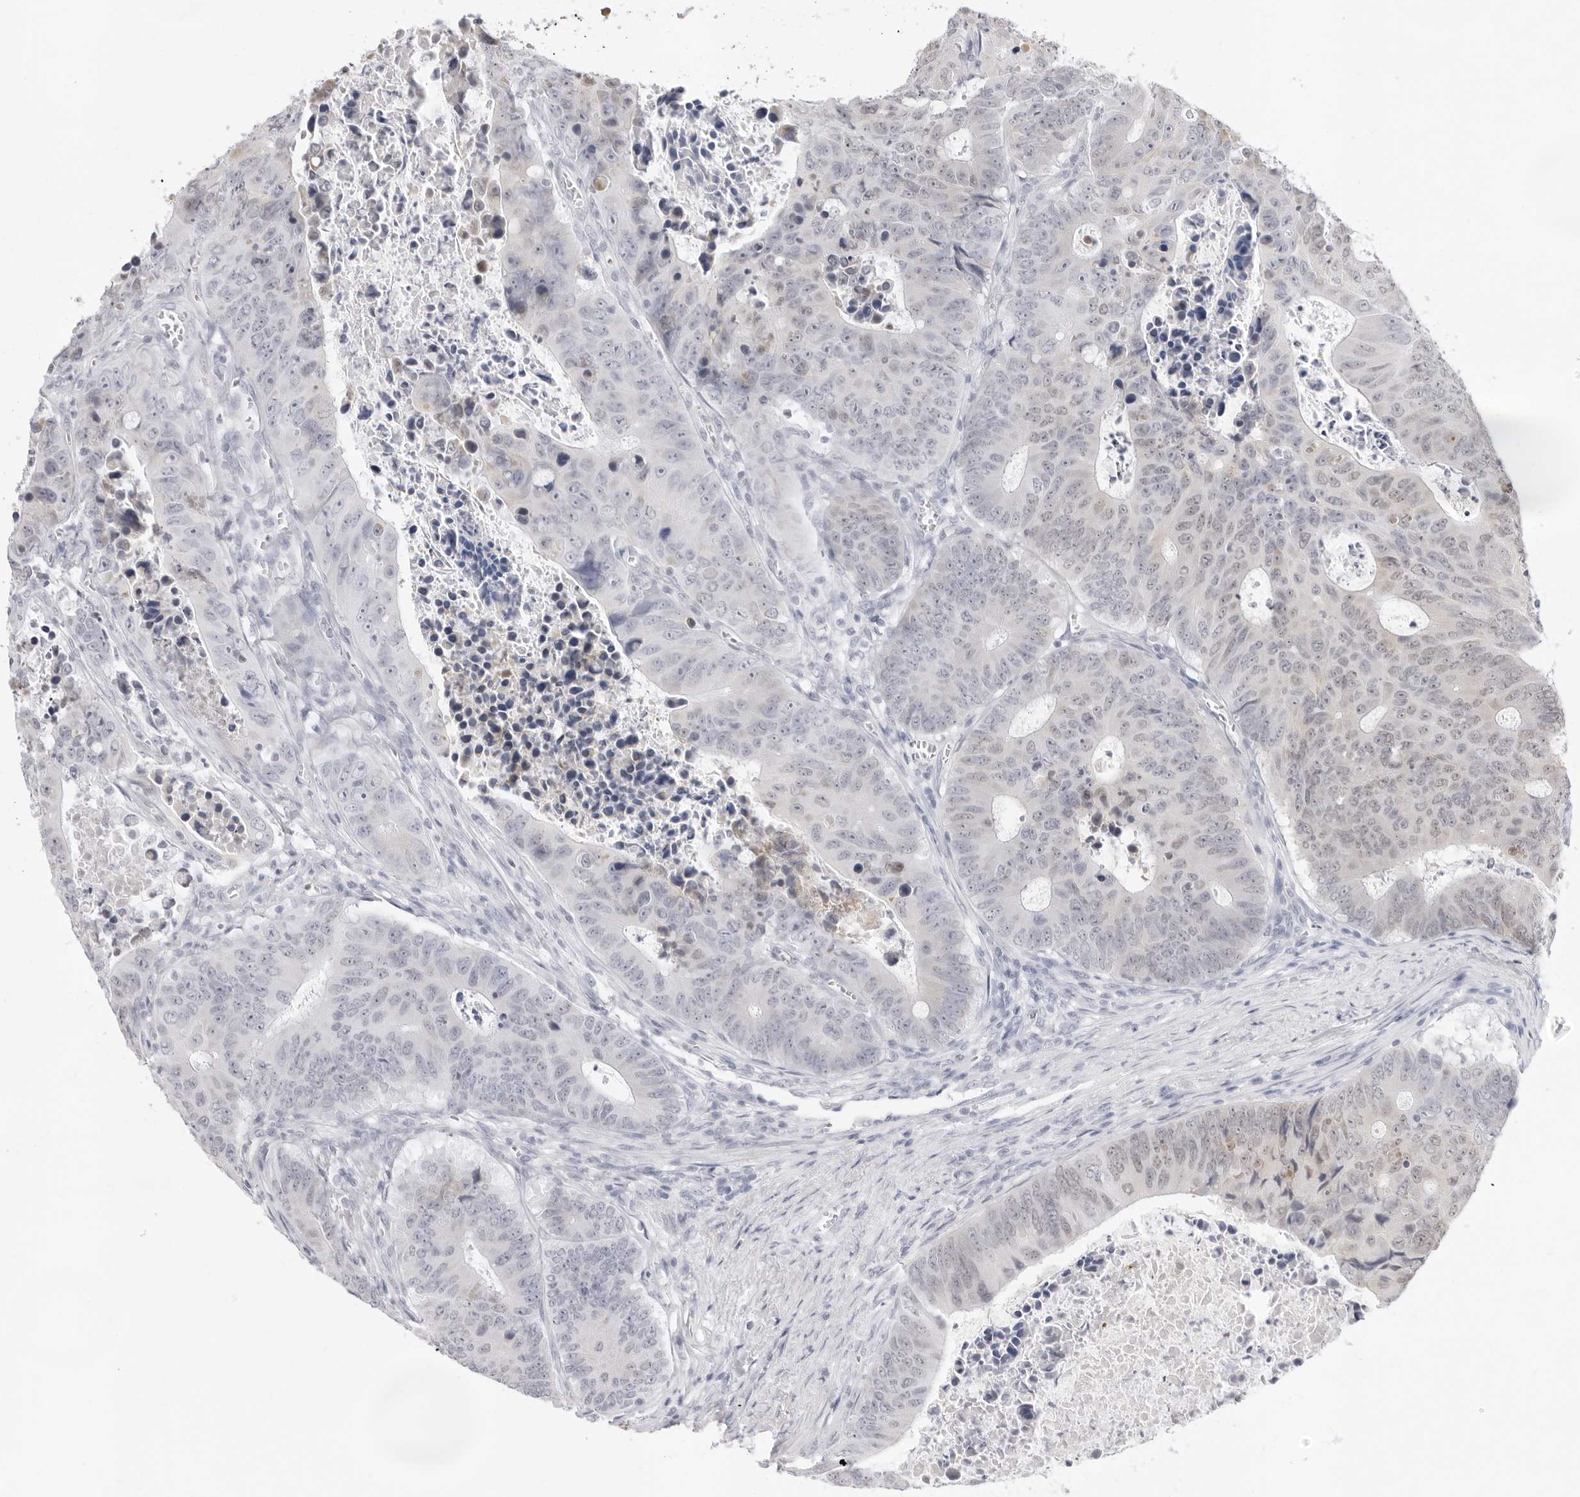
{"staining": {"intensity": "negative", "quantity": "none", "location": "none"}, "tissue": "colorectal cancer", "cell_type": "Tumor cells", "image_type": "cancer", "snomed": [{"axis": "morphology", "description": "Adenocarcinoma, NOS"}, {"axis": "topography", "description": "Colon"}], "caption": "Immunohistochemistry micrograph of neoplastic tissue: adenocarcinoma (colorectal) stained with DAB (3,3'-diaminobenzidine) exhibits no significant protein positivity in tumor cells.", "gene": "FDPS", "patient": {"sex": "male", "age": 87}}